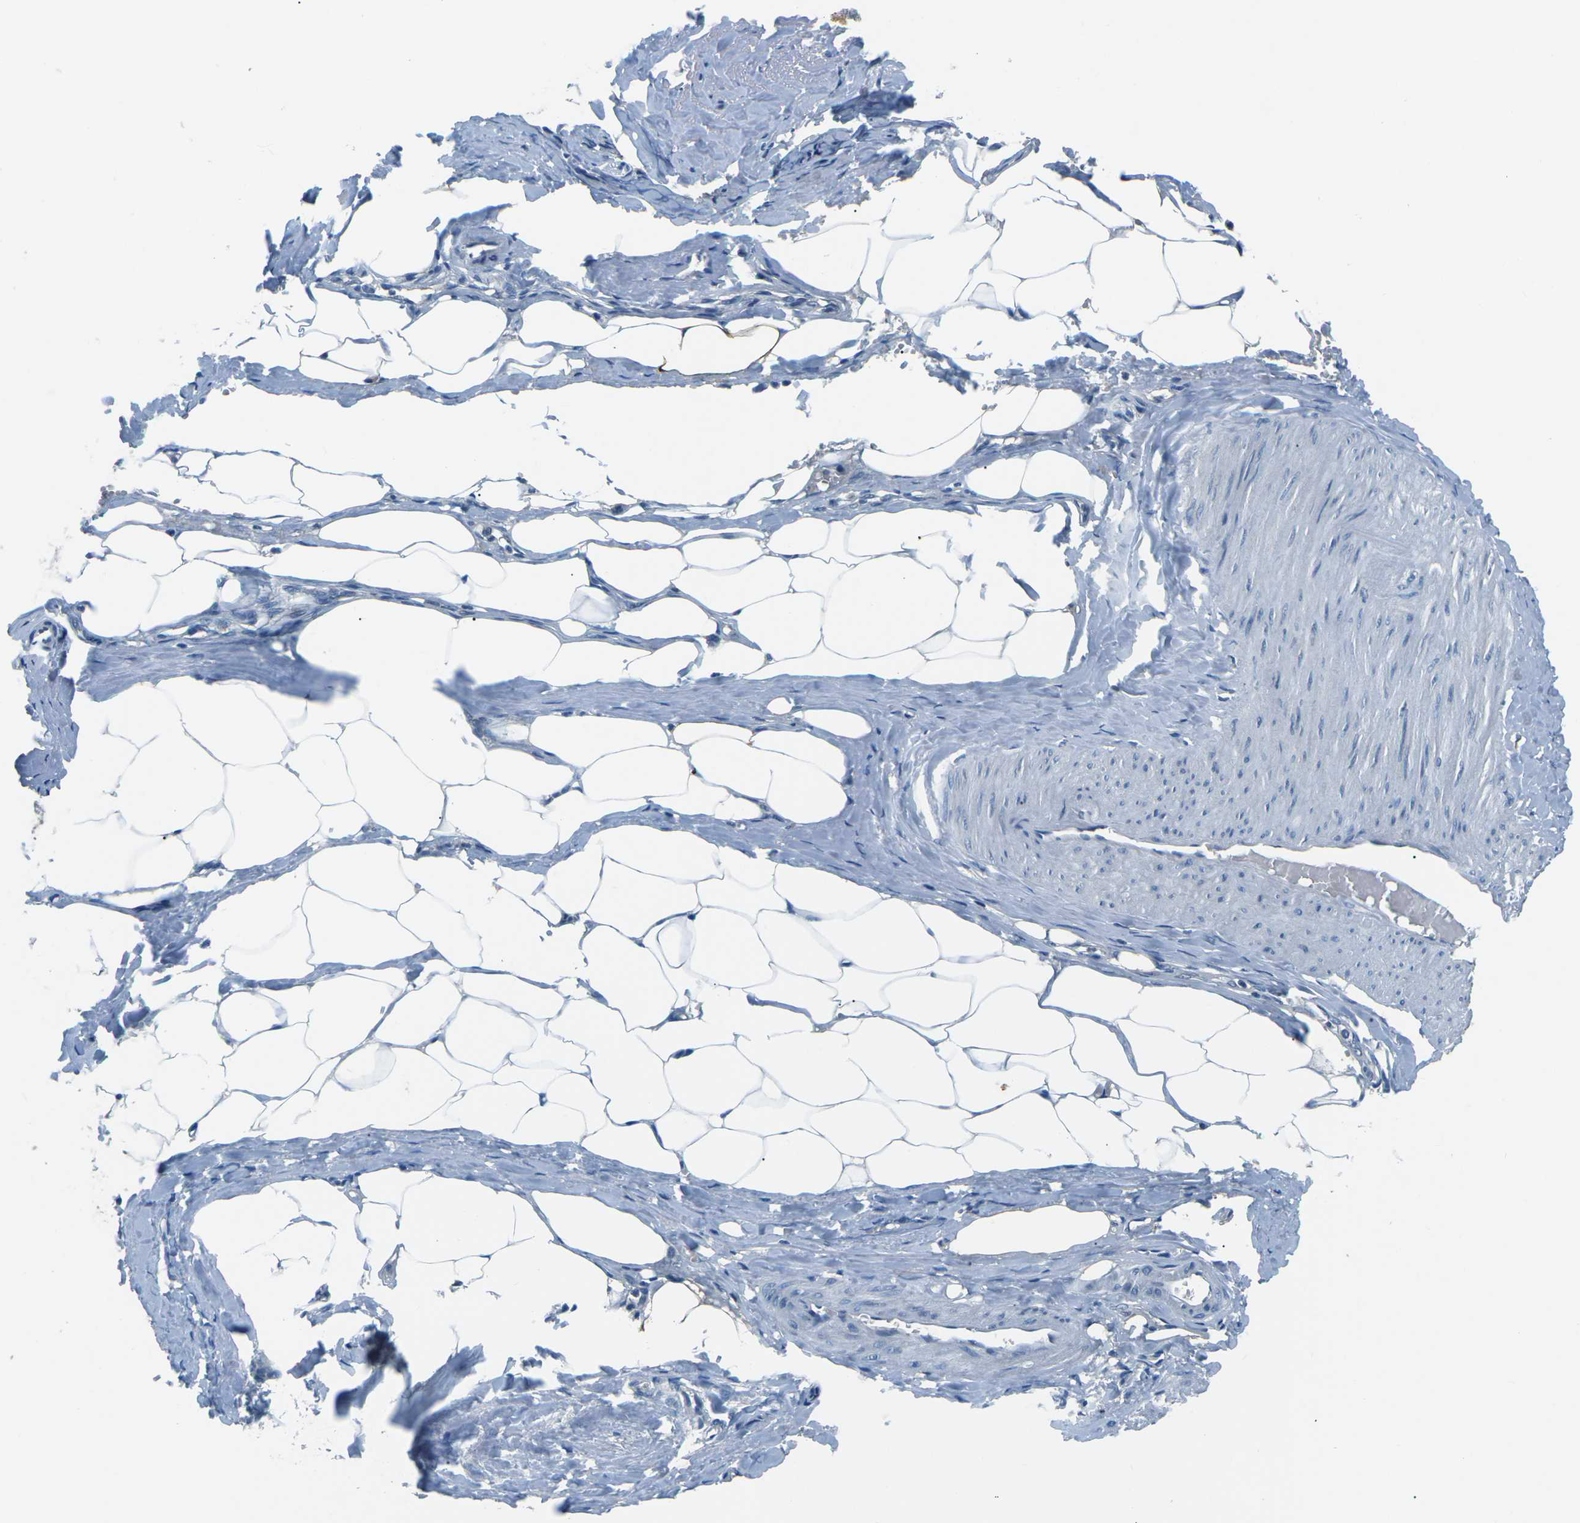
{"staining": {"intensity": "negative", "quantity": "none", "location": "none"}, "tissue": "adipose tissue", "cell_type": "Adipocytes", "image_type": "normal", "snomed": [{"axis": "morphology", "description": "Normal tissue, NOS"}, {"axis": "topography", "description": "Soft tissue"}, {"axis": "topography", "description": "Vascular tissue"}], "caption": "This is a histopathology image of immunohistochemistry (IHC) staining of unremarkable adipose tissue, which shows no expression in adipocytes. (Immunohistochemistry, brightfield microscopy, high magnification).", "gene": "CD1D", "patient": {"sex": "female", "age": 35}}